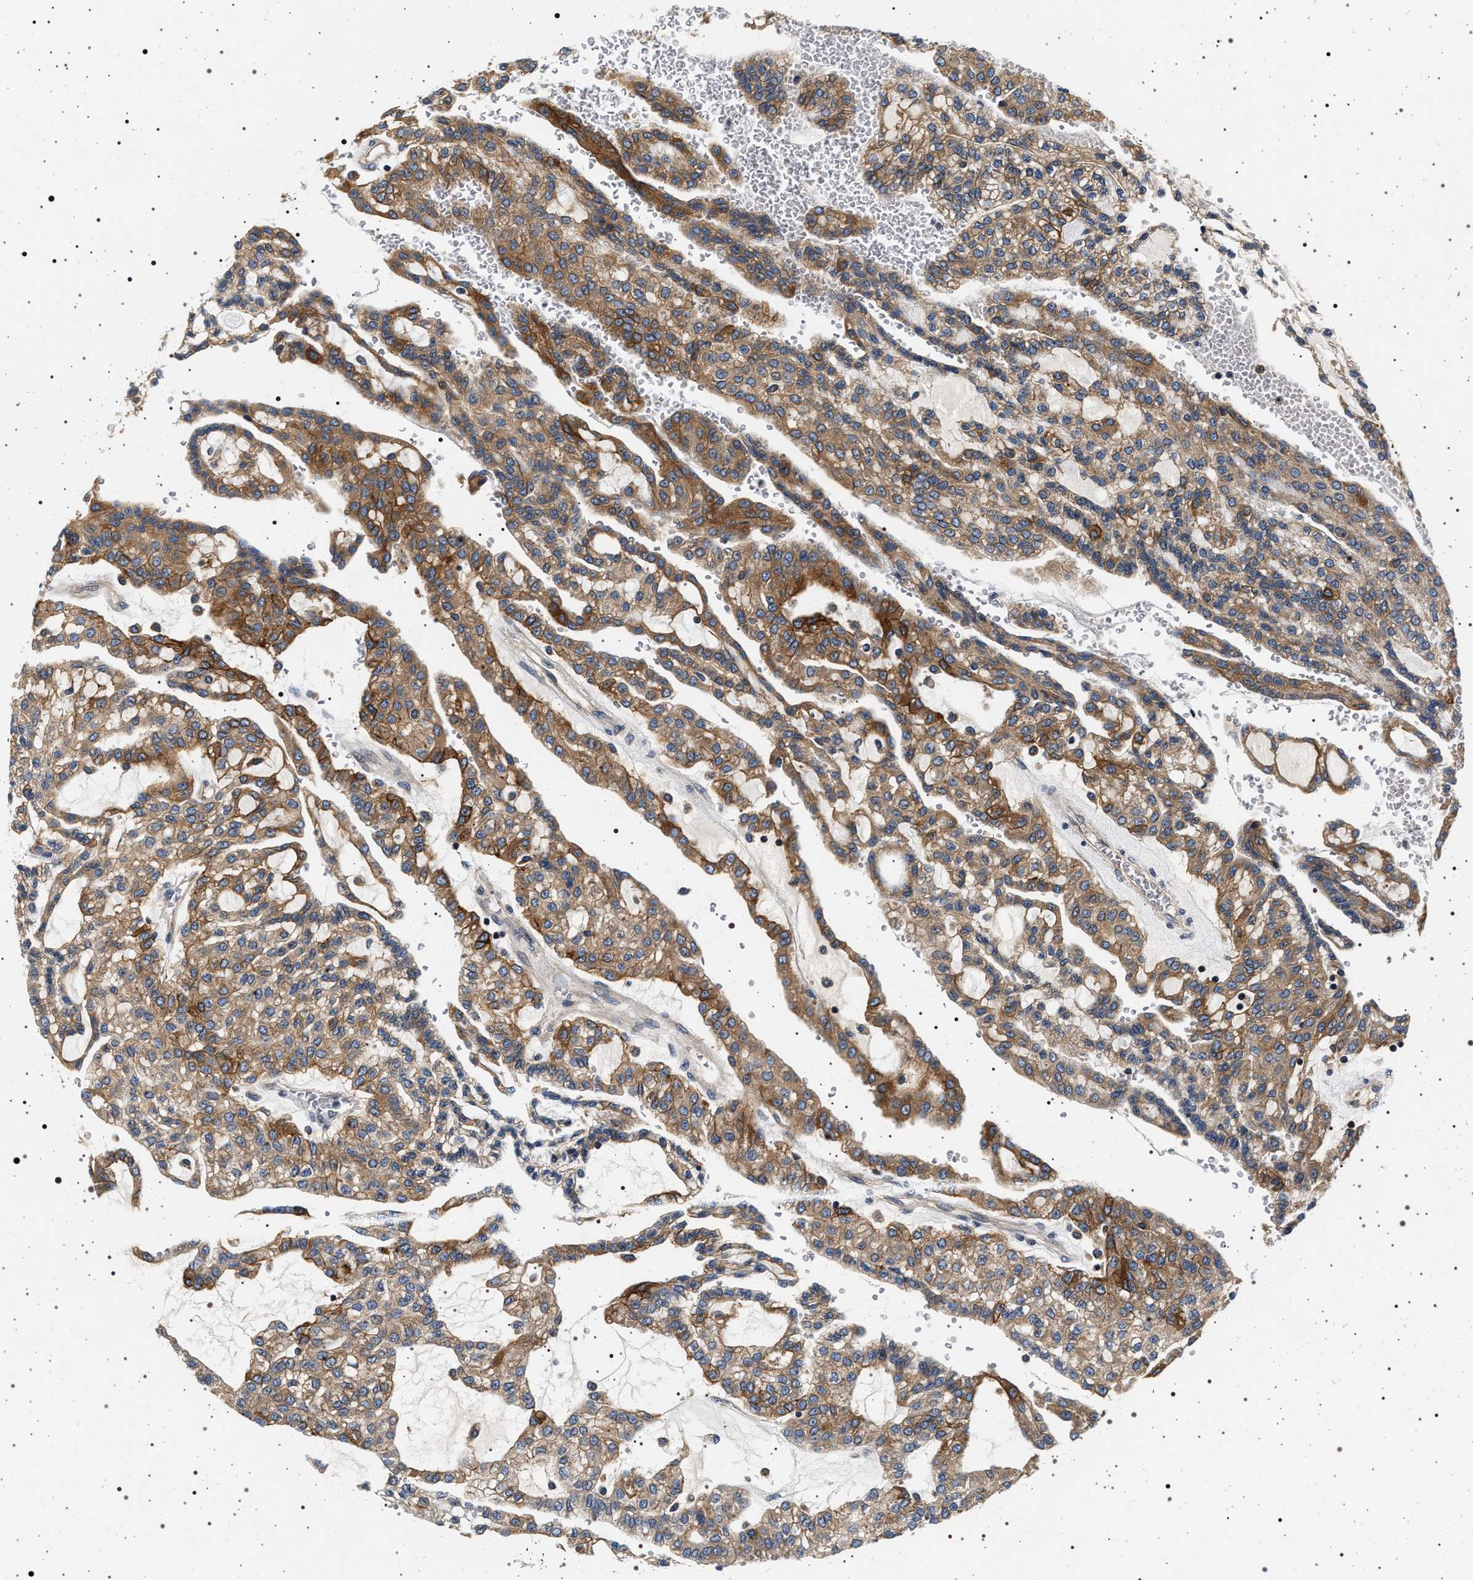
{"staining": {"intensity": "moderate", "quantity": ">75%", "location": "cytoplasmic/membranous"}, "tissue": "renal cancer", "cell_type": "Tumor cells", "image_type": "cancer", "snomed": [{"axis": "morphology", "description": "Adenocarcinoma, NOS"}, {"axis": "topography", "description": "Kidney"}], "caption": "DAB (3,3'-diaminobenzidine) immunohistochemical staining of adenocarcinoma (renal) shows moderate cytoplasmic/membranous protein expression in about >75% of tumor cells. The protein of interest is shown in brown color, while the nuclei are stained blue.", "gene": "DCBLD2", "patient": {"sex": "male", "age": 63}}